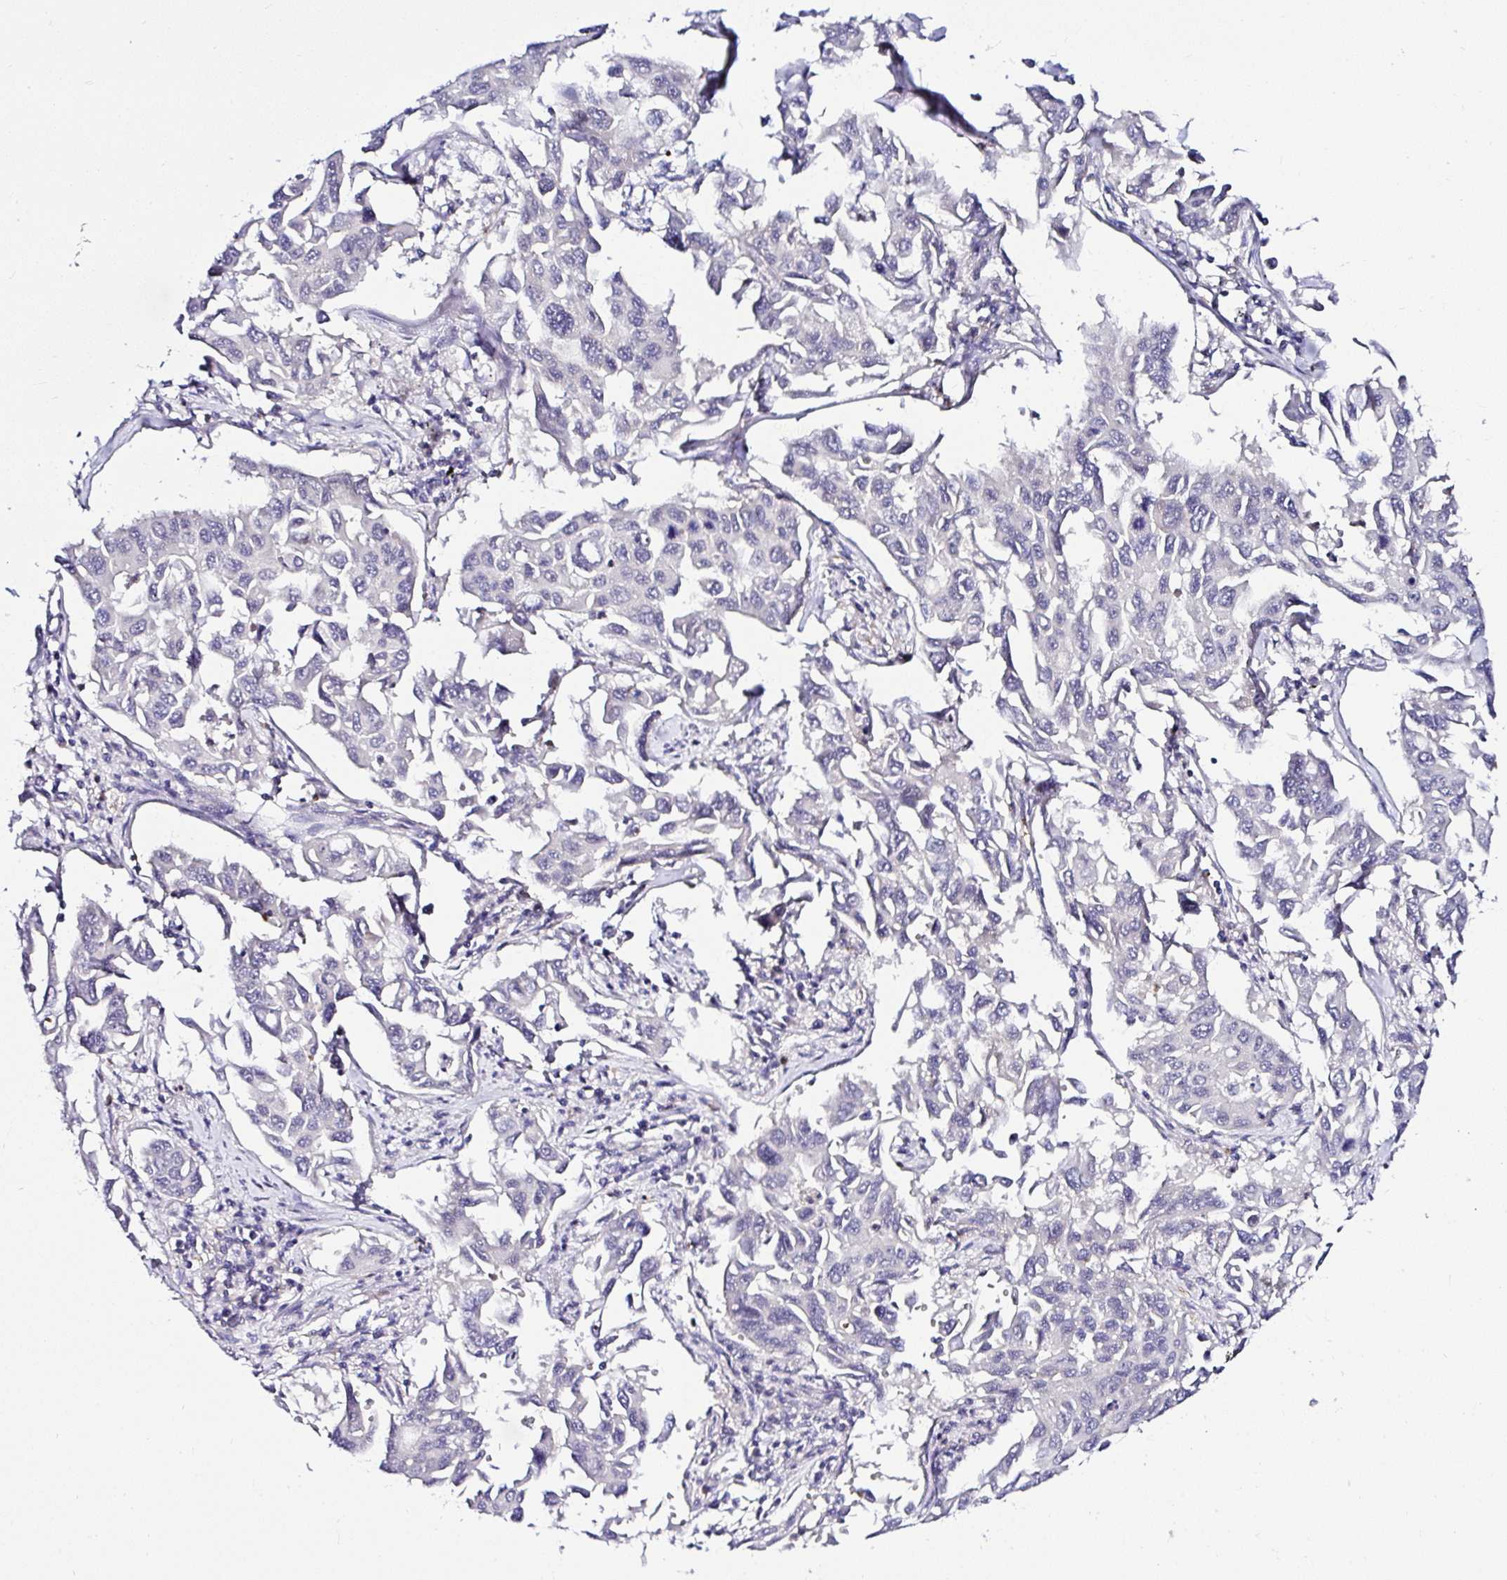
{"staining": {"intensity": "negative", "quantity": "none", "location": "none"}, "tissue": "lung cancer", "cell_type": "Tumor cells", "image_type": "cancer", "snomed": [{"axis": "morphology", "description": "Adenocarcinoma, NOS"}, {"axis": "topography", "description": "Lung"}], "caption": "This is an immunohistochemistry (IHC) image of human adenocarcinoma (lung). There is no expression in tumor cells.", "gene": "DEPDC5", "patient": {"sex": "male", "age": 64}}